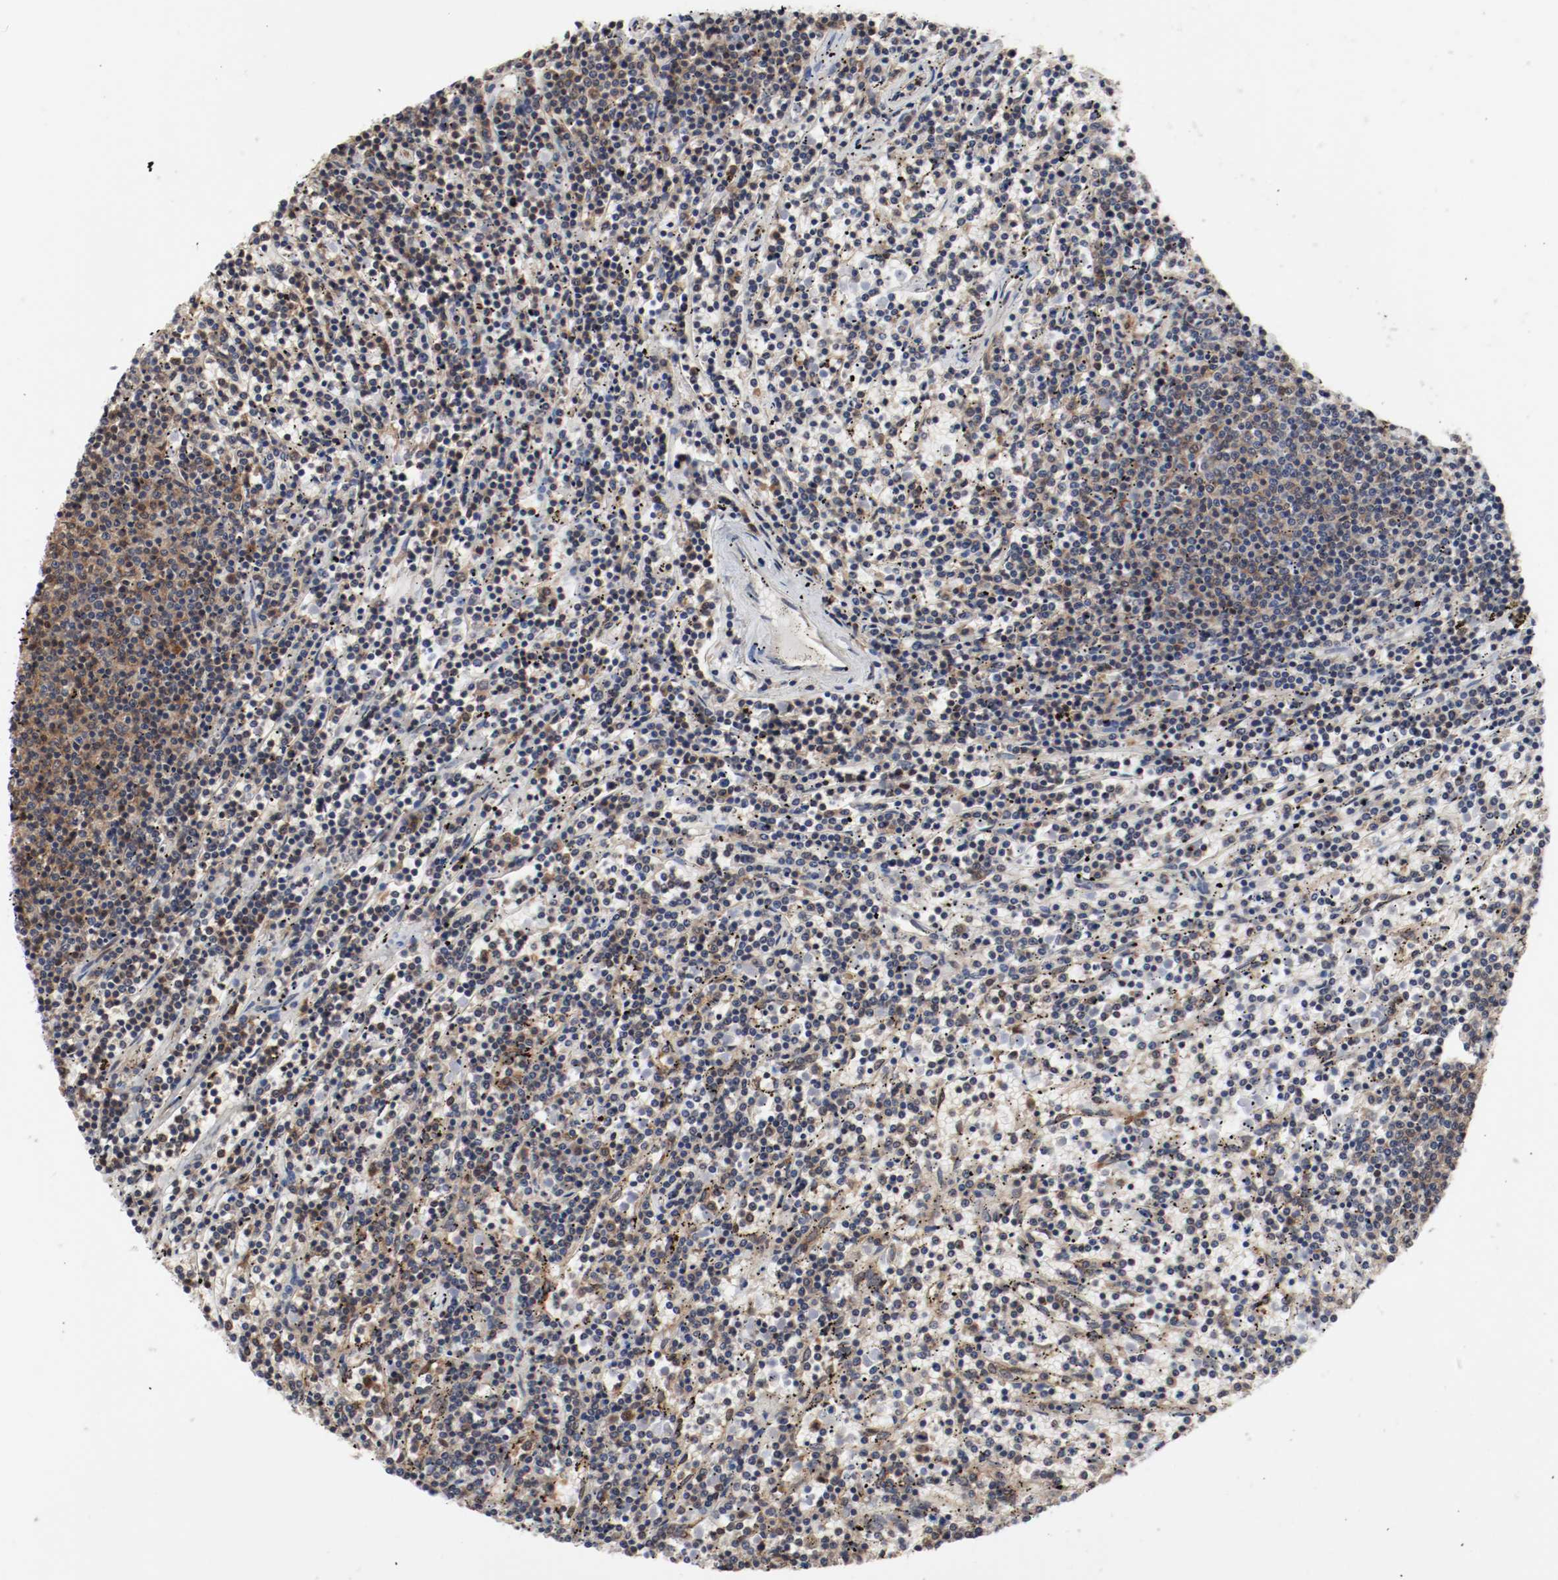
{"staining": {"intensity": "moderate", "quantity": "25%-75%", "location": "cytoplasmic/membranous"}, "tissue": "lymphoma", "cell_type": "Tumor cells", "image_type": "cancer", "snomed": [{"axis": "morphology", "description": "Malignant lymphoma, non-Hodgkin's type, Low grade"}, {"axis": "topography", "description": "Spleen"}], "caption": "There is medium levels of moderate cytoplasmic/membranous expression in tumor cells of malignant lymphoma, non-Hodgkin's type (low-grade), as demonstrated by immunohistochemical staining (brown color).", "gene": "AFG3L2", "patient": {"sex": "female", "age": 50}}